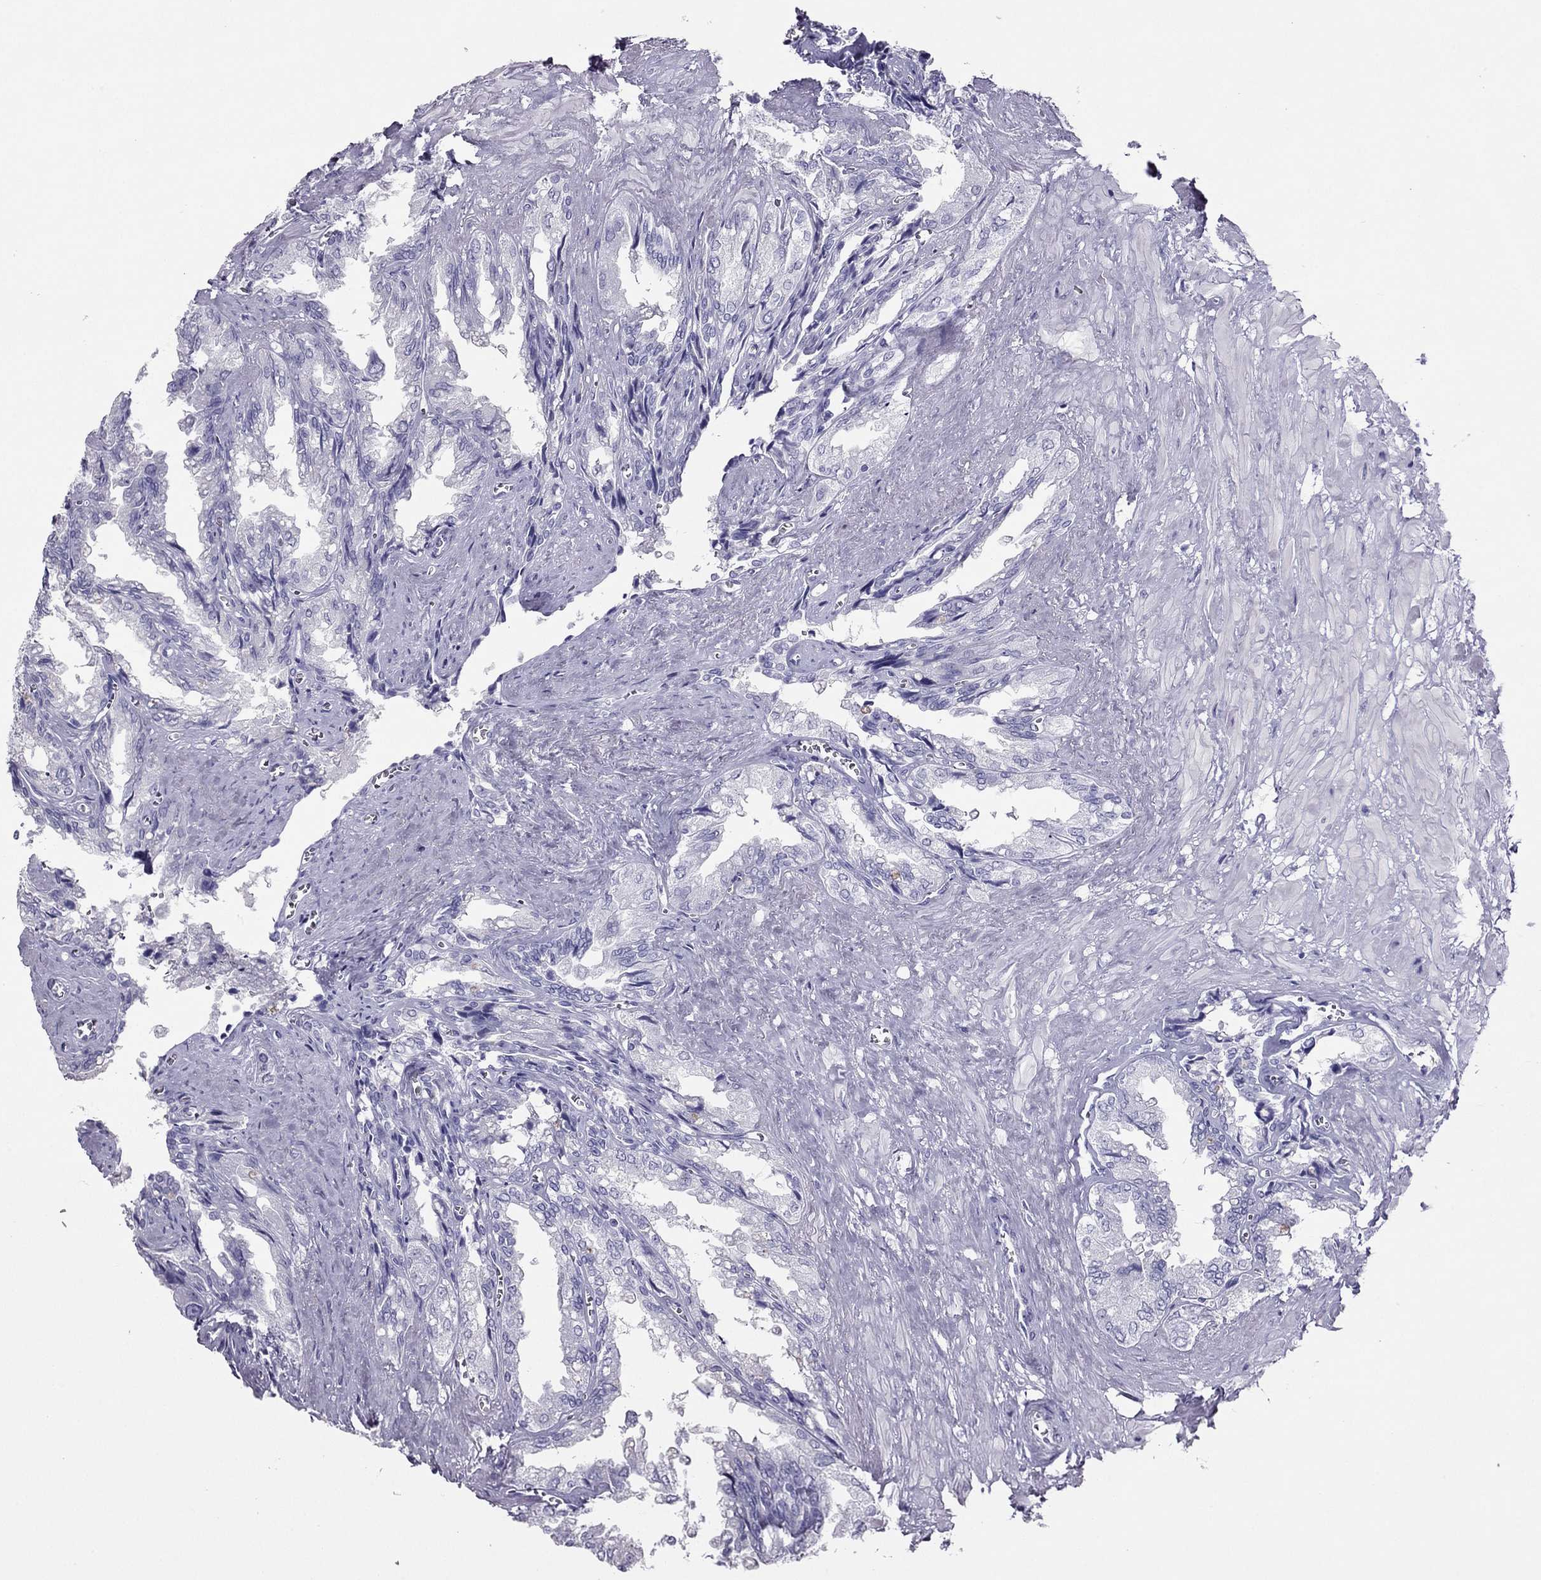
{"staining": {"intensity": "negative", "quantity": "none", "location": "none"}, "tissue": "seminal vesicle", "cell_type": "Glandular cells", "image_type": "normal", "snomed": [{"axis": "morphology", "description": "Normal tissue, NOS"}, {"axis": "topography", "description": "Seminal veicle"}], "caption": "DAB (3,3'-diaminobenzidine) immunohistochemical staining of normal human seminal vesicle shows no significant positivity in glandular cells. (DAB (3,3'-diaminobenzidine) IHC with hematoxylin counter stain).", "gene": "PDE6A", "patient": {"sex": "male", "age": 67}}